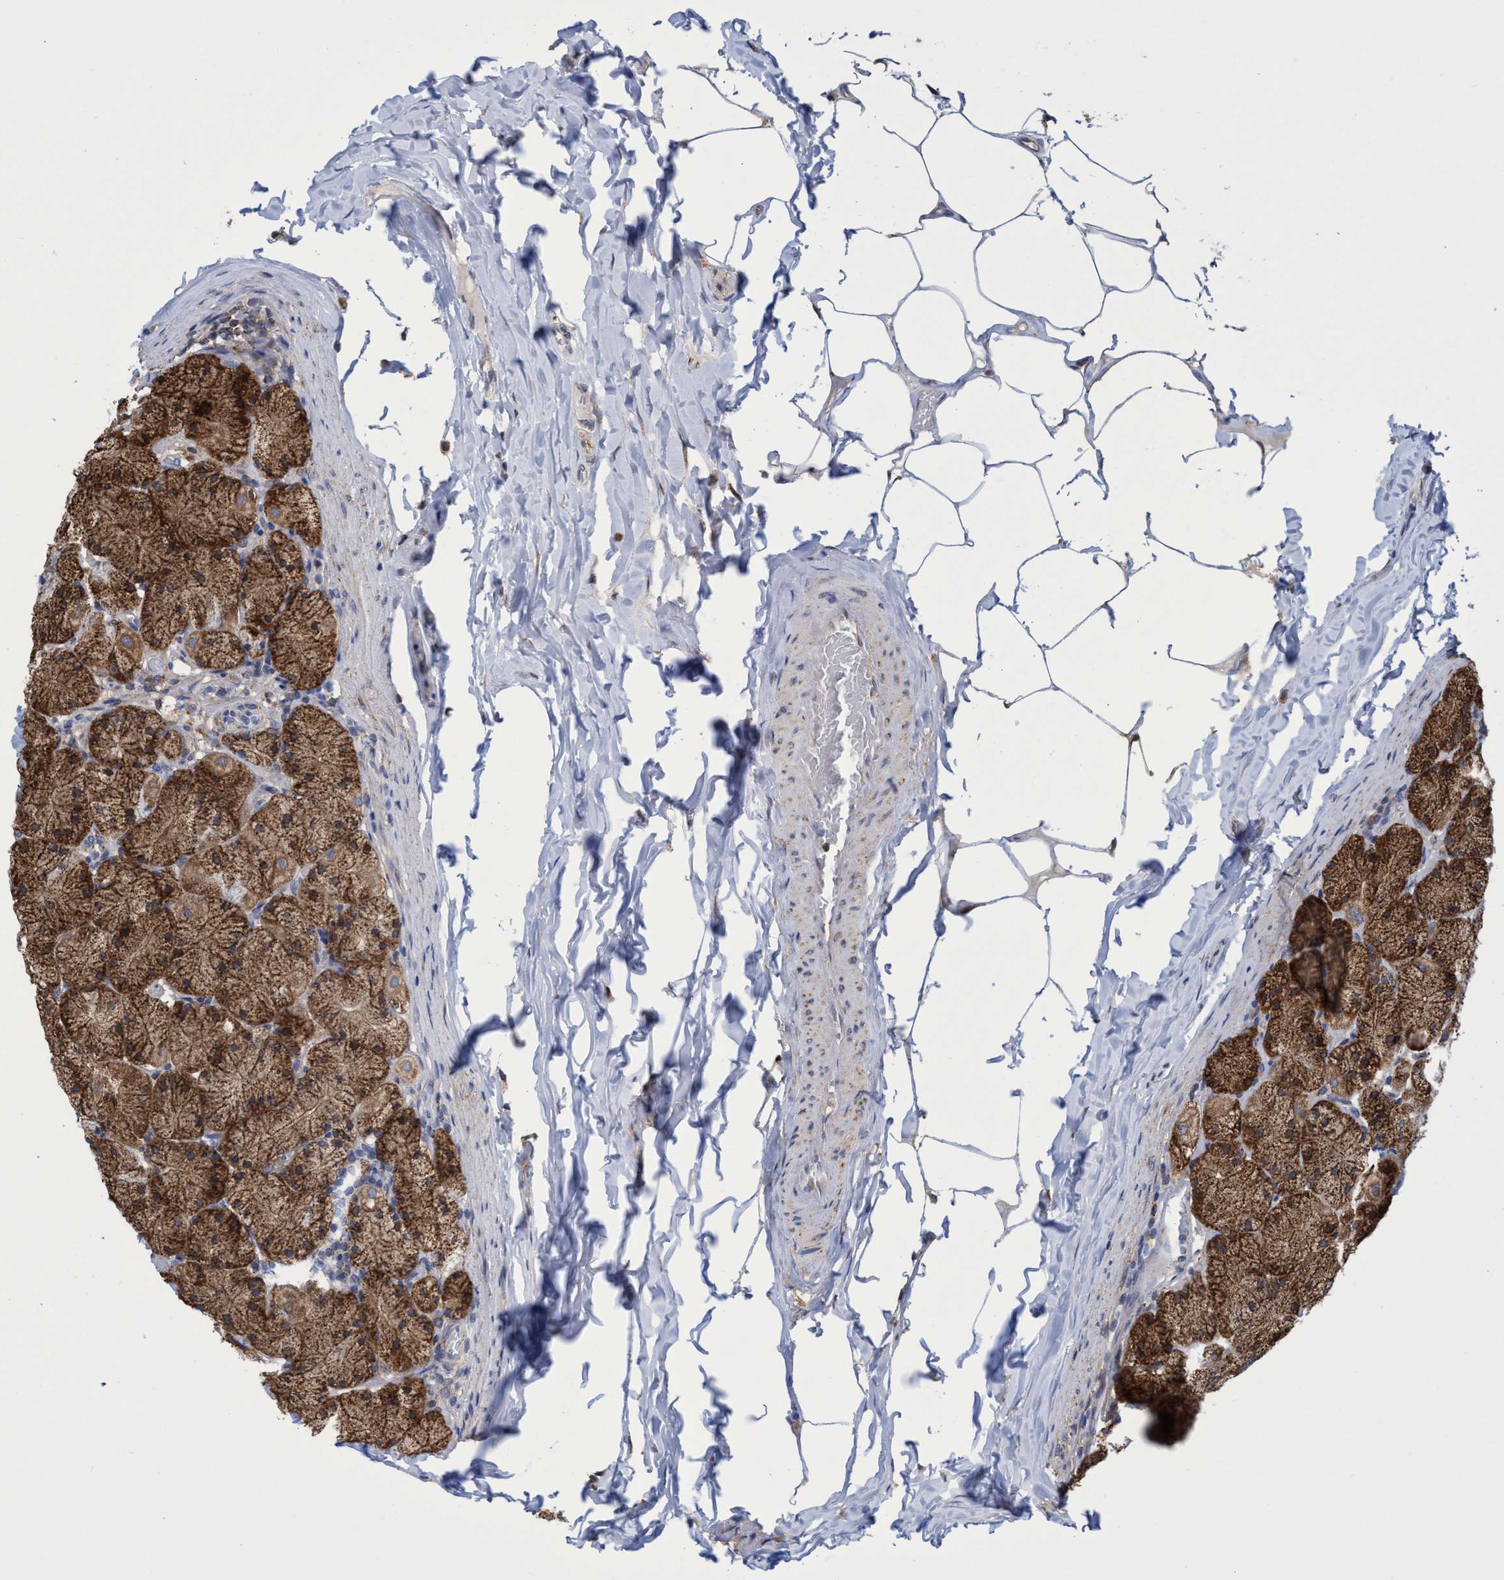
{"staining": {"intensity": "strong", "quantity": ">75%", "location": "cytoplasmic/membranous"}, "tissue": "stomach", "cell_type": "Glandular cells", "image_type": "normal", "snomed": [{"axis": "morphology", "description": "Normal tissue, NOS"}, {"axis": "topography", "description": "Stomach, upper"}], "caption": "Normal stomach reveals strong cytoplasmic/membranous staining in about >75% of glandular cells (Stains: DAB in brown, nuclei in blue, Microscopy: brightfield microscopy at high magnification)..", "gene": "CRYZ", "patient": {"sex": "female", "age": 56}}